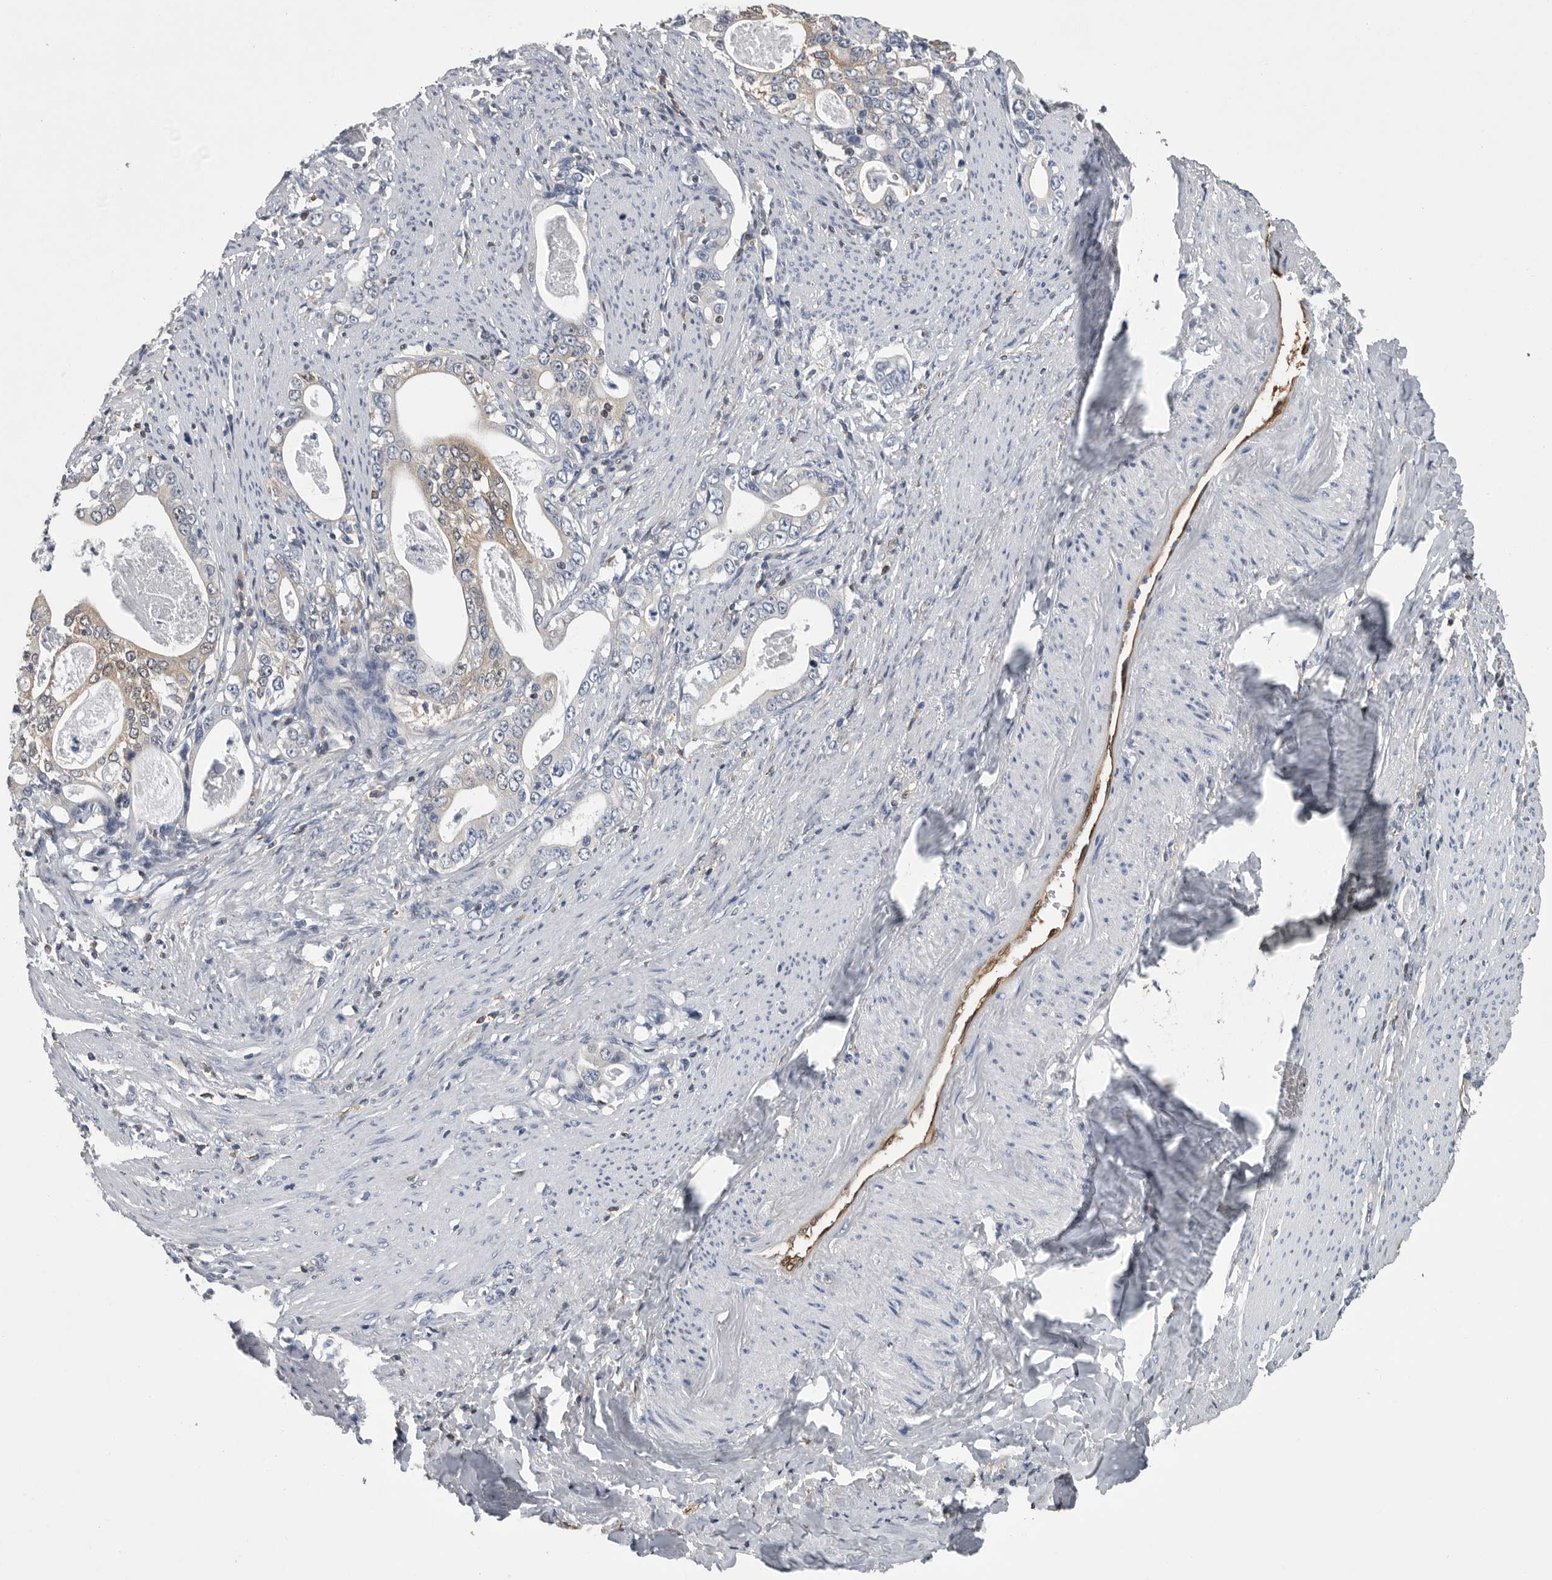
{"staining": {"intensity": "weak", "quantity": "<25%", "location": "cytoplasmic/membranous"}, "tissue": "stomach cancer", "cell_type": "Tumor cells", "image_type": "cancer", "snomed": [{"axis": "morphology", "description": "Adenocarcinoma, NOS"}, {"axis": "topography", "description": "Stomach, lower"}], "caption": "Immunohistochemical staining of human adenocarcinoma (stomach) demonstrates no significant staining in tumor cells.", "gene": "PDCD4", "patient": {"sex": "female", "age": 72}}